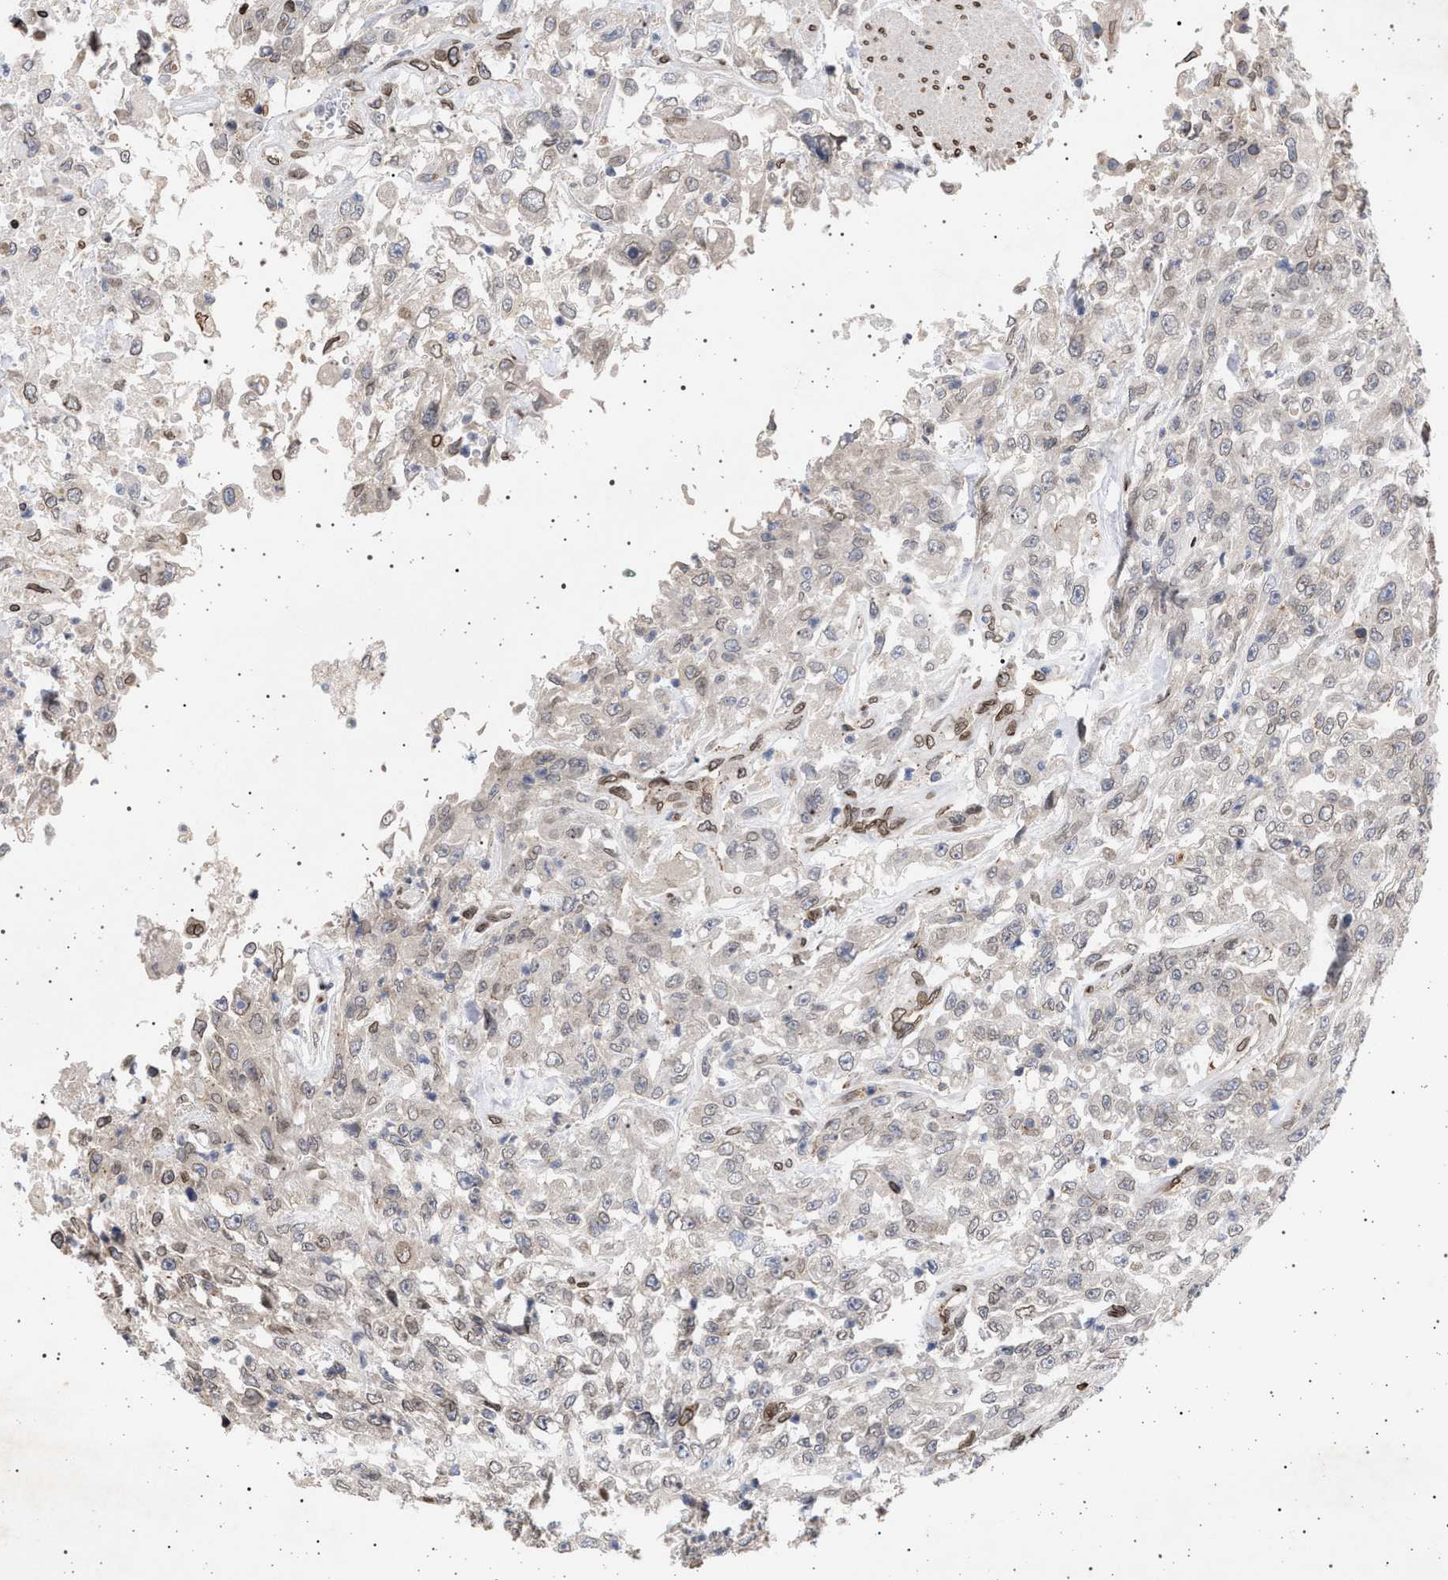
{"staining": {"intensity": "weak", "quantity": "<25%", "location": "cytoplasmic/membranous,nuclear"}, "tissue": "urothelial cancer", "cell_type": "Tumor cells", "image_type": "cancer", "snomed": [{"axis": "morphology", "description": "Urothelial carcinoma, High grade"}, {"axis": "topography", "description": "Urinary bladder"}], "caption": "This micrograph is of urothelial carcinoma (high-grade) stained with immunohistochemistry to label a protein in brown with the nuclei are counter-stained blue. There is no positivity in tumor cells. (DAB immunohistochemistry (IHC) visualized using brightfield microscopy, high magnification).", "gene": "ING2", "patient": {"sex": "male", "age": 46}}